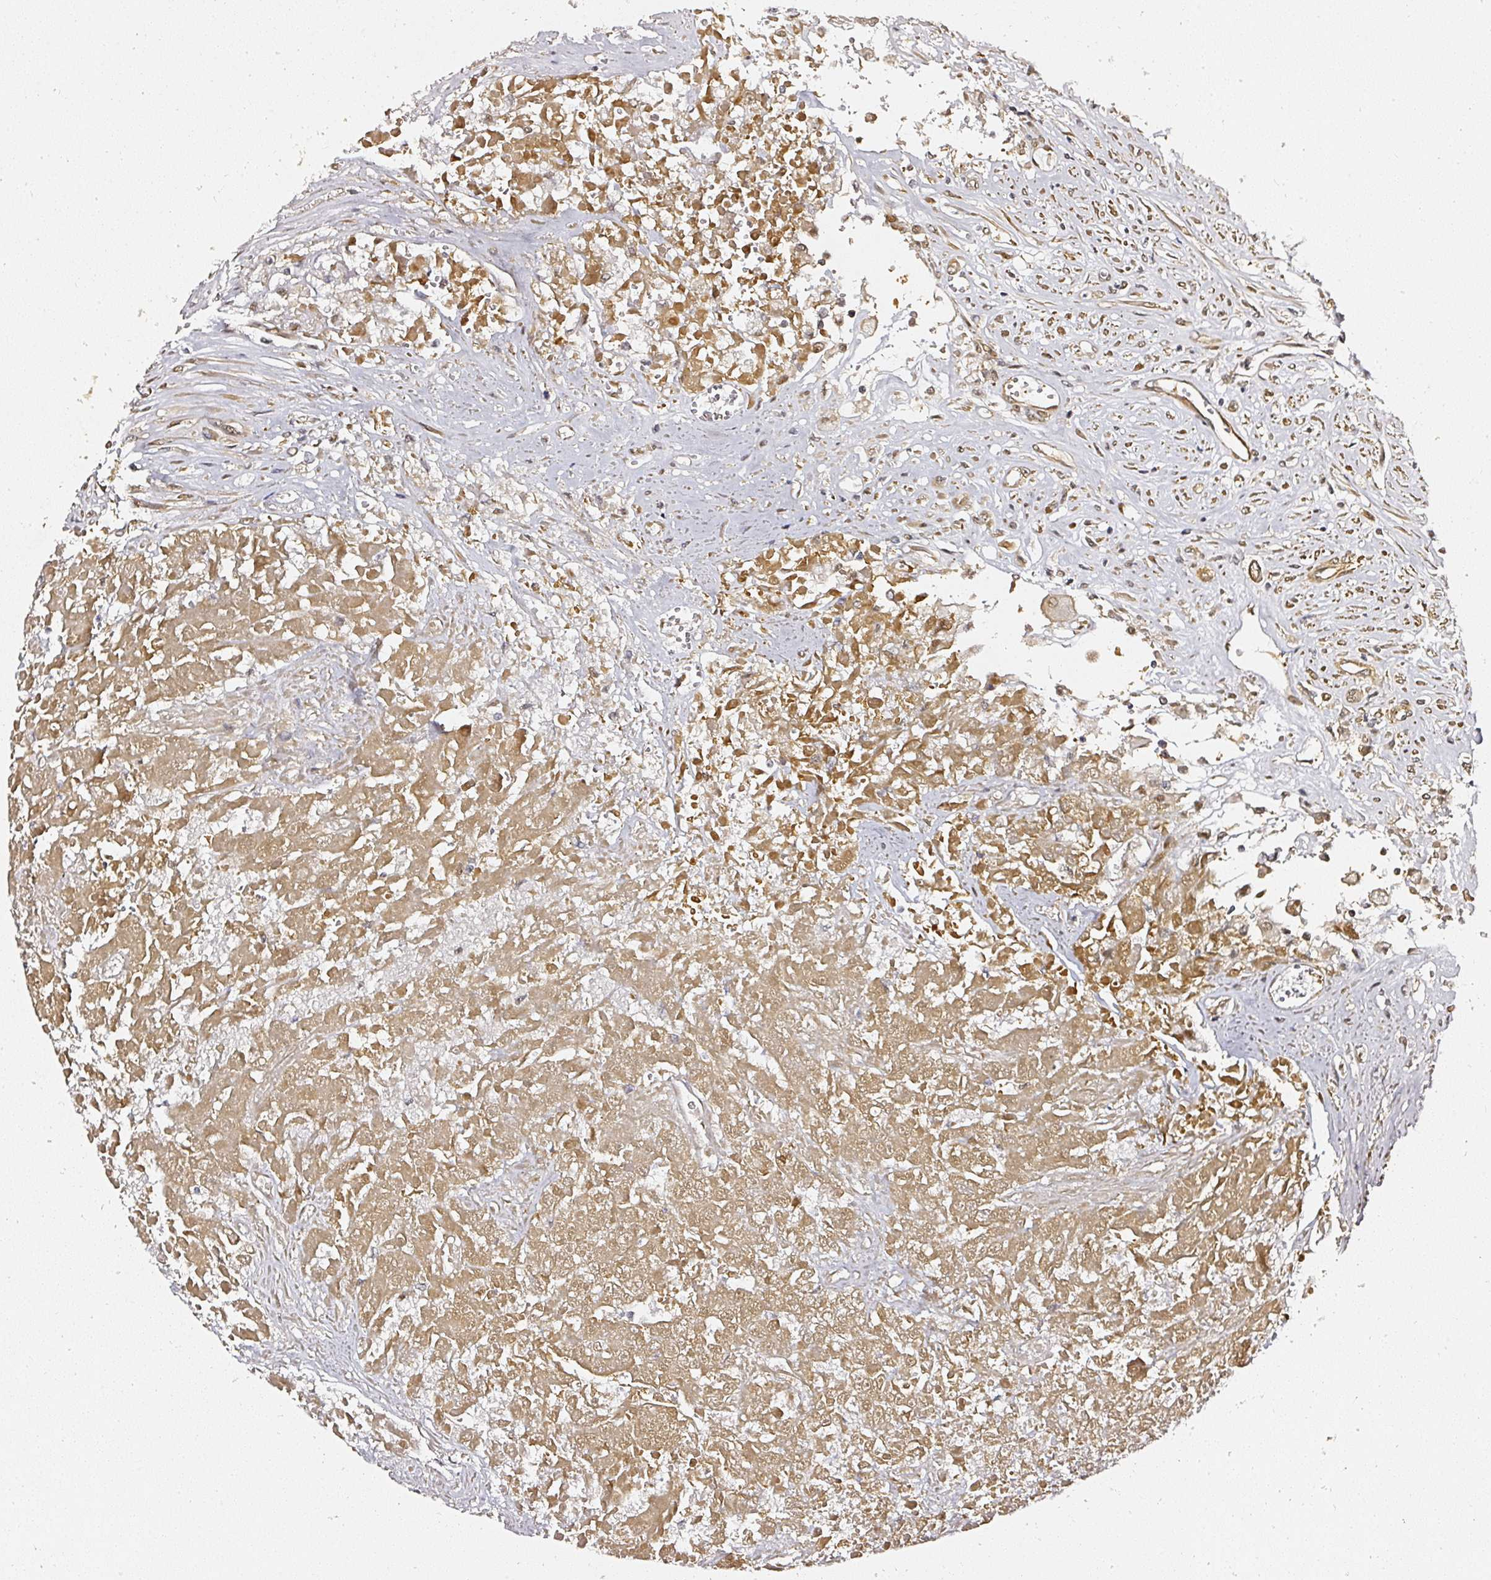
{"staining": {"intensity": "moderate", "quantity": ">75%", "location": "cytoplasmic/membranous,nuclear"}, "tissue": "testis cancer", "cell_type": "Tumor cells", "image_type": "cancer", "snomed": [{"axis": "morphology", "description": "Seminoma, NOS"}, {"axis": "morphology", "description": "Carcinoma, Embryonal, NOS"}, {"axis": "topography", "description": "Testis"}], "caption": "Testis cancer stained with a brown dye displays moderate cytoplasmic/membranous and nuclear positive expression in approximately >75% of tumor cells.", "gene": "PSMD1", "patient": {"sex": "male", "age": 43}}